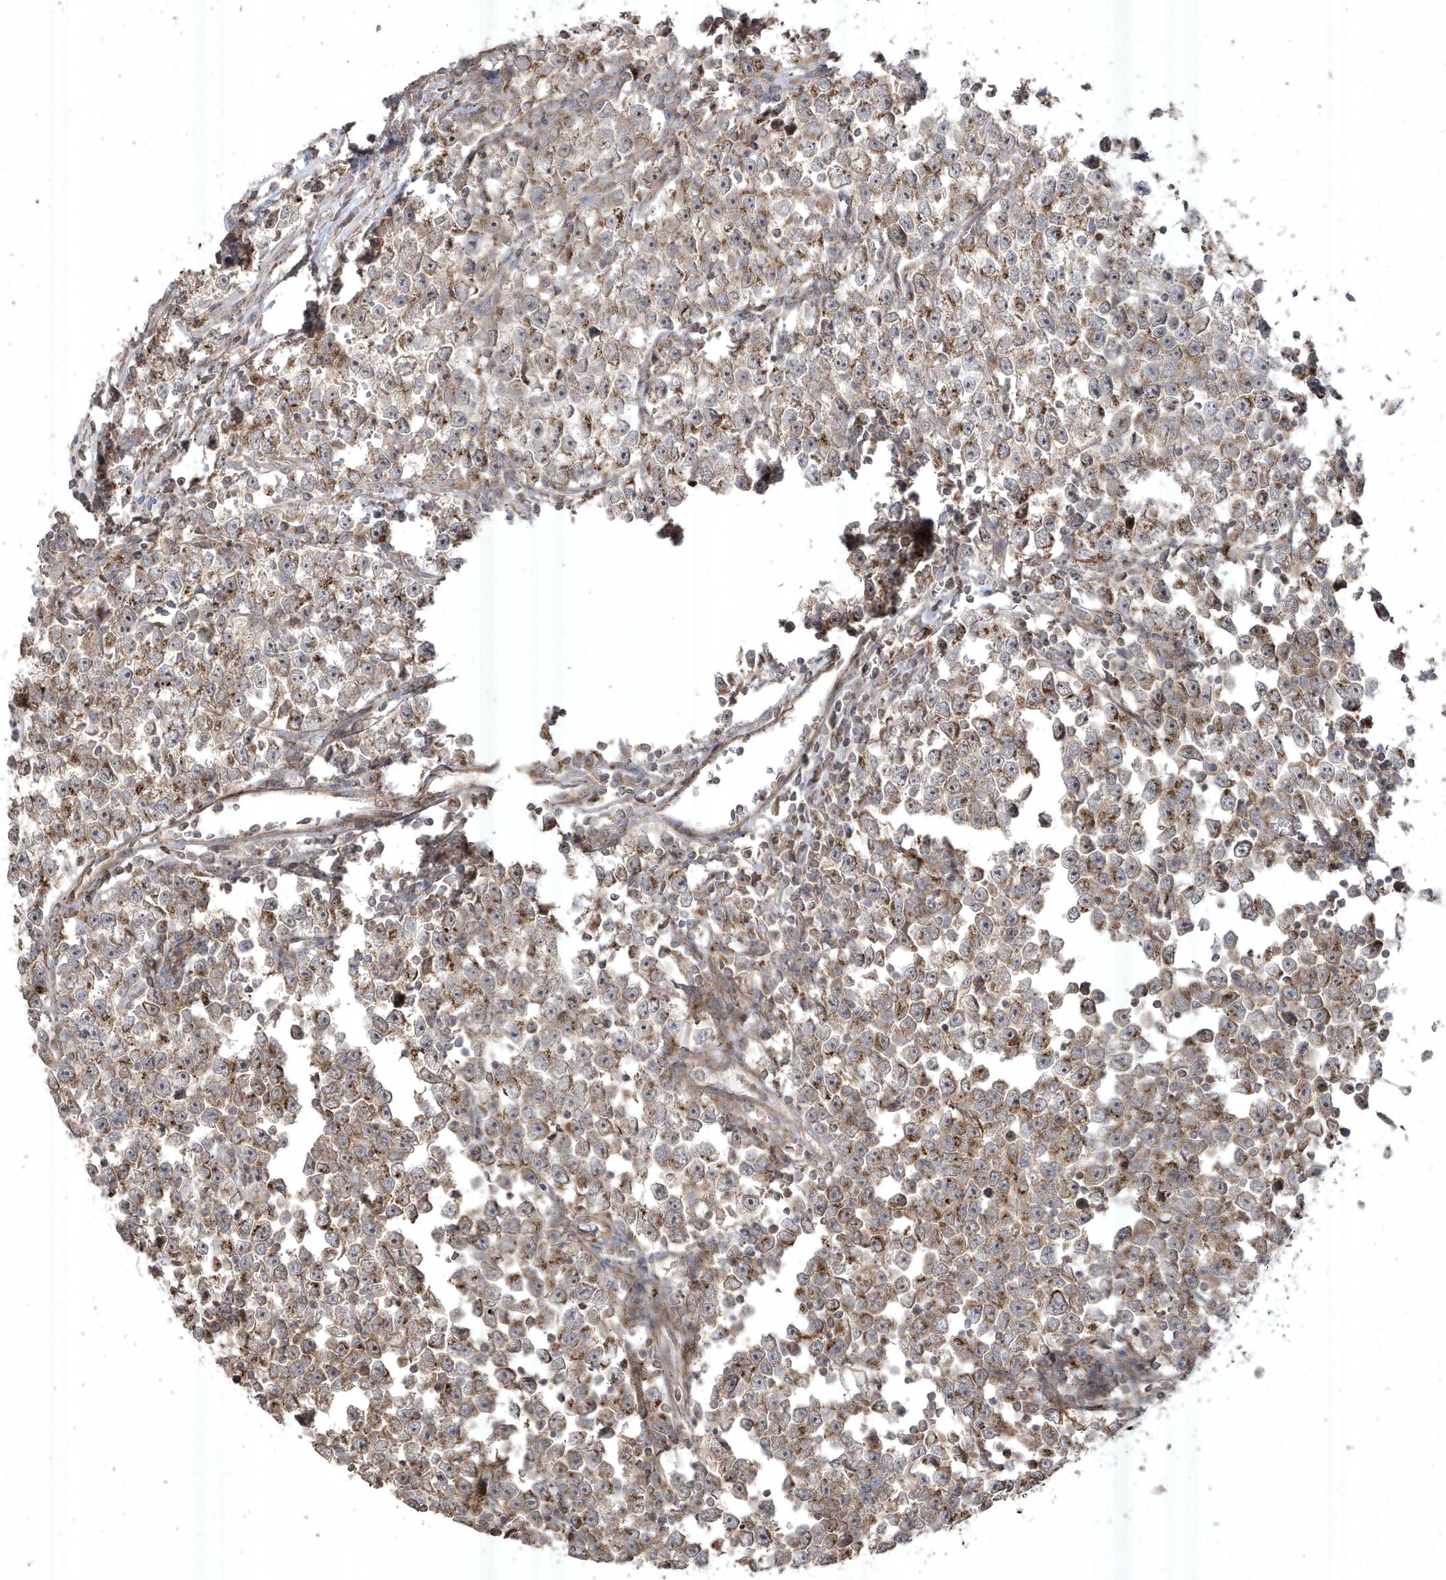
{"staining": {"intensity": "moderate", "quantity": "25%-75%", "location": "cytoplasmic/membranous"}, "tissue": "testis cancer", "cell_type": "Tumor cells", "image_type": "cancer", "snomed": [{"axis": "morphology", "description": "Normal tissue, NOS"}, {"axis": "morphology", "description": "Seminoma, NOS"}, {"axis": "topography", "description": "Testis"}], "caption": "Seminoma (testis) was stained to show a protein in brown. There is medium levels of moderate cytoplasmic/membranous staining in approximately 25%-75% of tumor cells. (DAB (3,3'-diaminobenzidine) IHC, brown staining for protein, blue staining for nuclei).", "gene": "CETN3", "patient": {"sex": "male", "age": 43}}